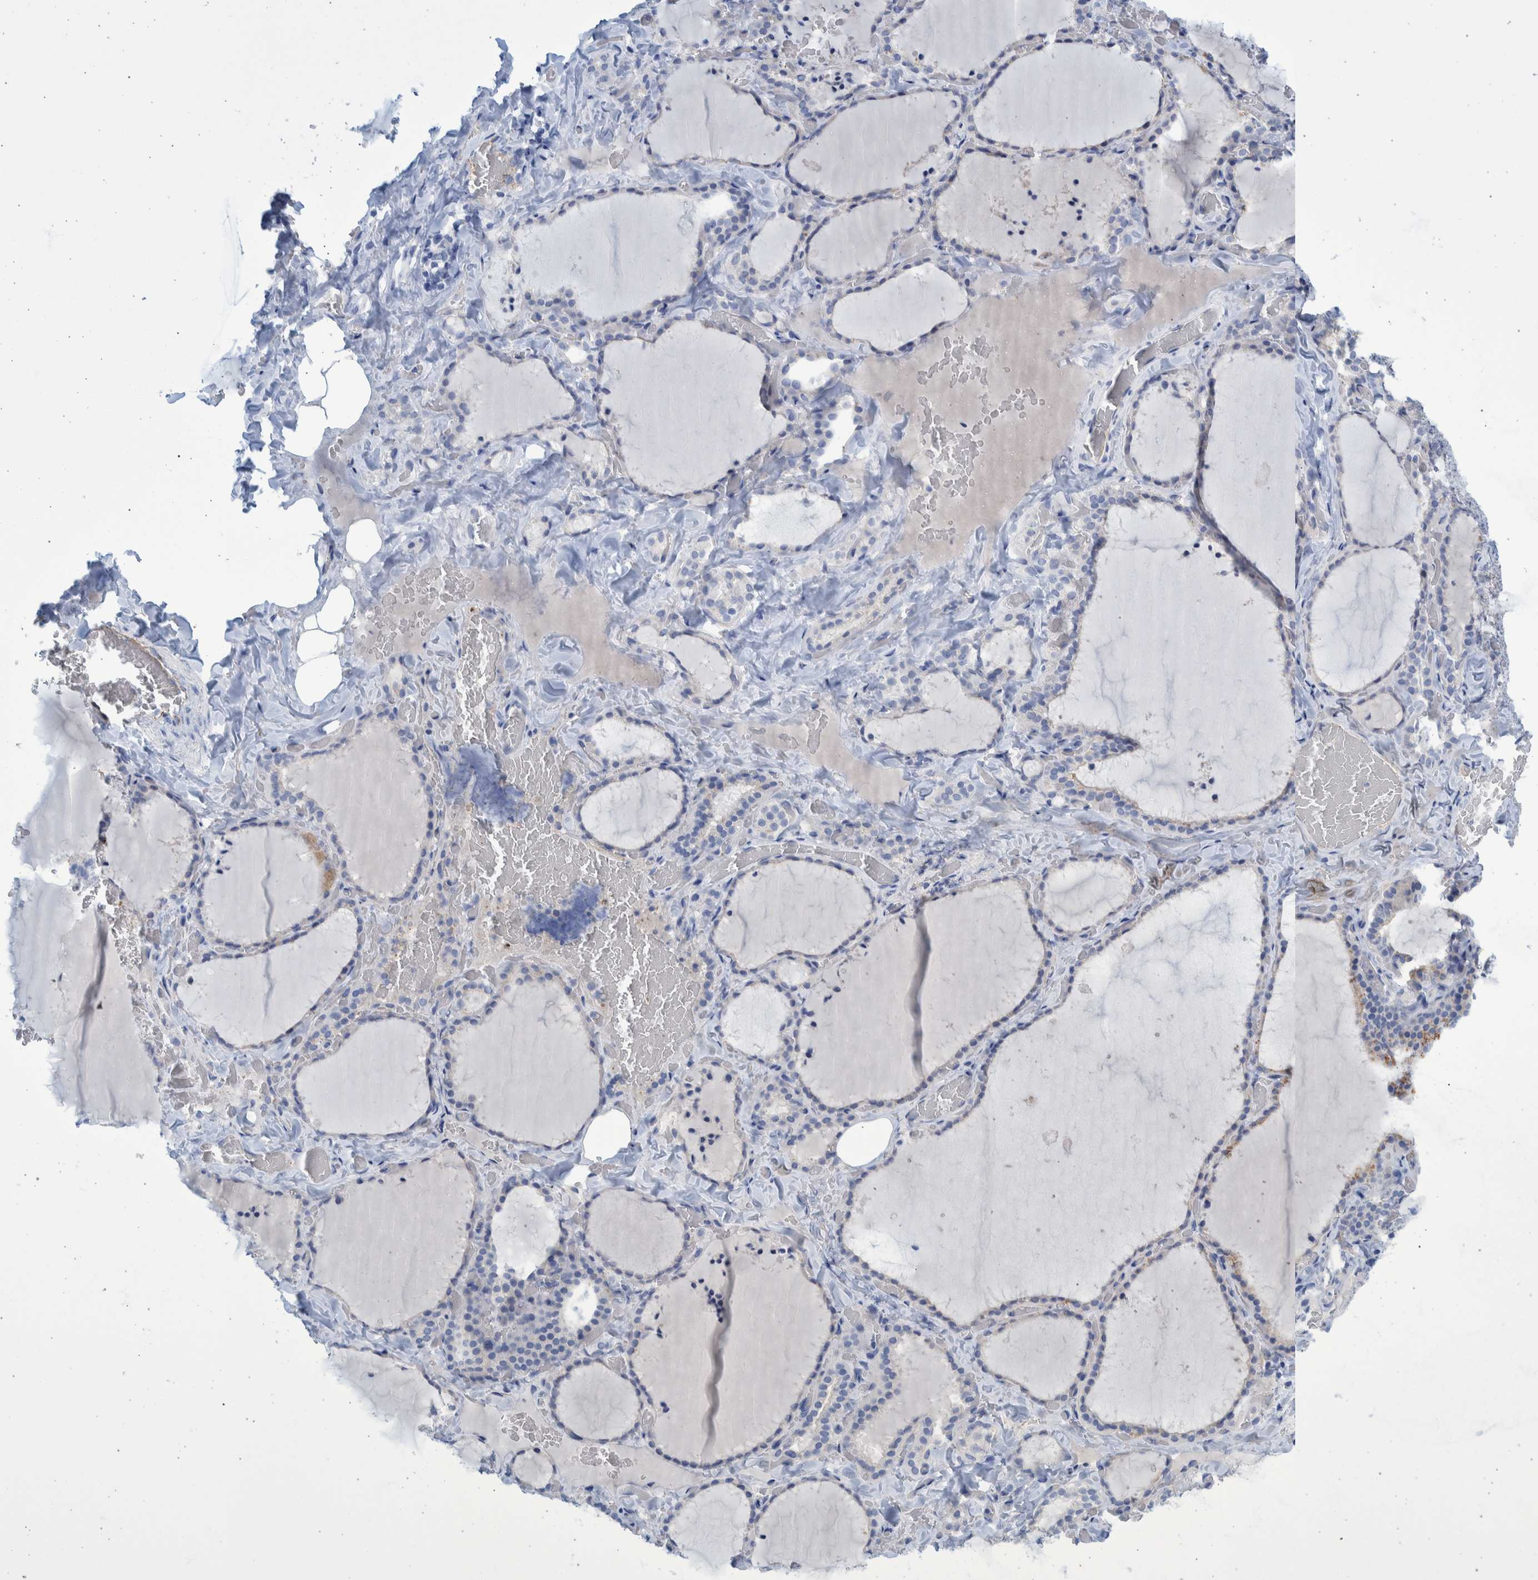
{"staining": {"intensity": "negative", "quantity": "none", "location": "none"}, "tissue": "thyroid gland", "cell_type": "Glandular cells", "image_type": "normal", "snomed": [{"axis": "morphology", "description": "Normal tissue, NOS"}, {"axis": "topography", "description": "Thyroid gland"}], "caption": "This is a image of IHC staining of unremarkable thyroid gland, which shows no staining in glandular cells.", "gene": "SLC34A3", "patient": {"sex": "female", "age": 22}}